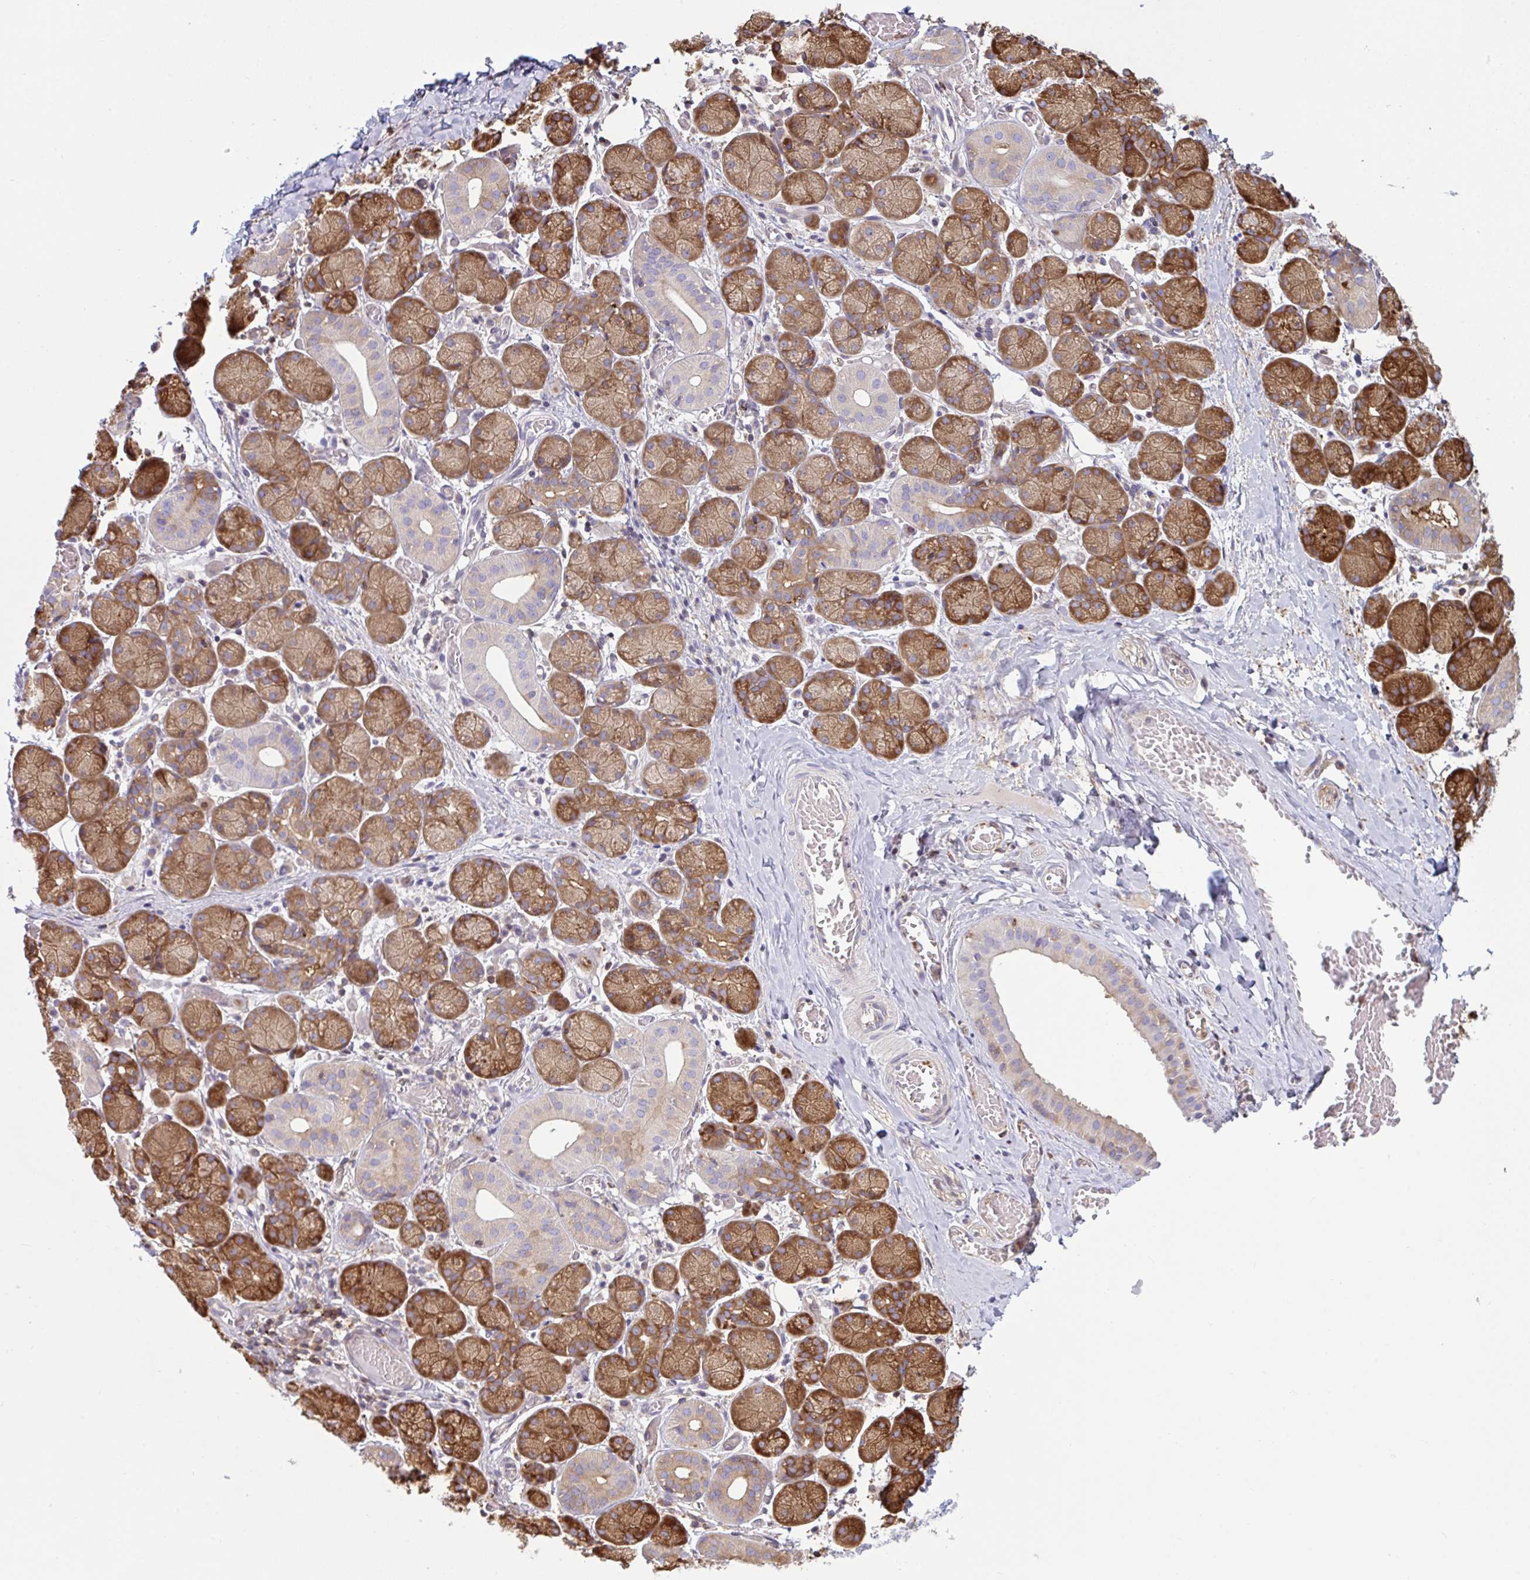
{"staining": {"intensity": "moderate", "quantity": ">75%", "location": "cytoplasmic/membranous"}, "tissue": "salivary gland", "cell_type": "Glandular cells", "image_type": "normal", "snomed": [{"axis": "morphology", "description": "Normal tissue, NOS"}, {"axis": "topography", "description": "Salivary gland"}], "caption": "An image of human salivary gland stained for a protein demonstrates moderate cytoplasmic/membranous brown staining in glandular cells. Immunohistochemistry (ihc) stains the protein in brown and the nuclei are stained blue.", "gene": "TSC22D3", "patient": {"sex": "female", "age": 24}}